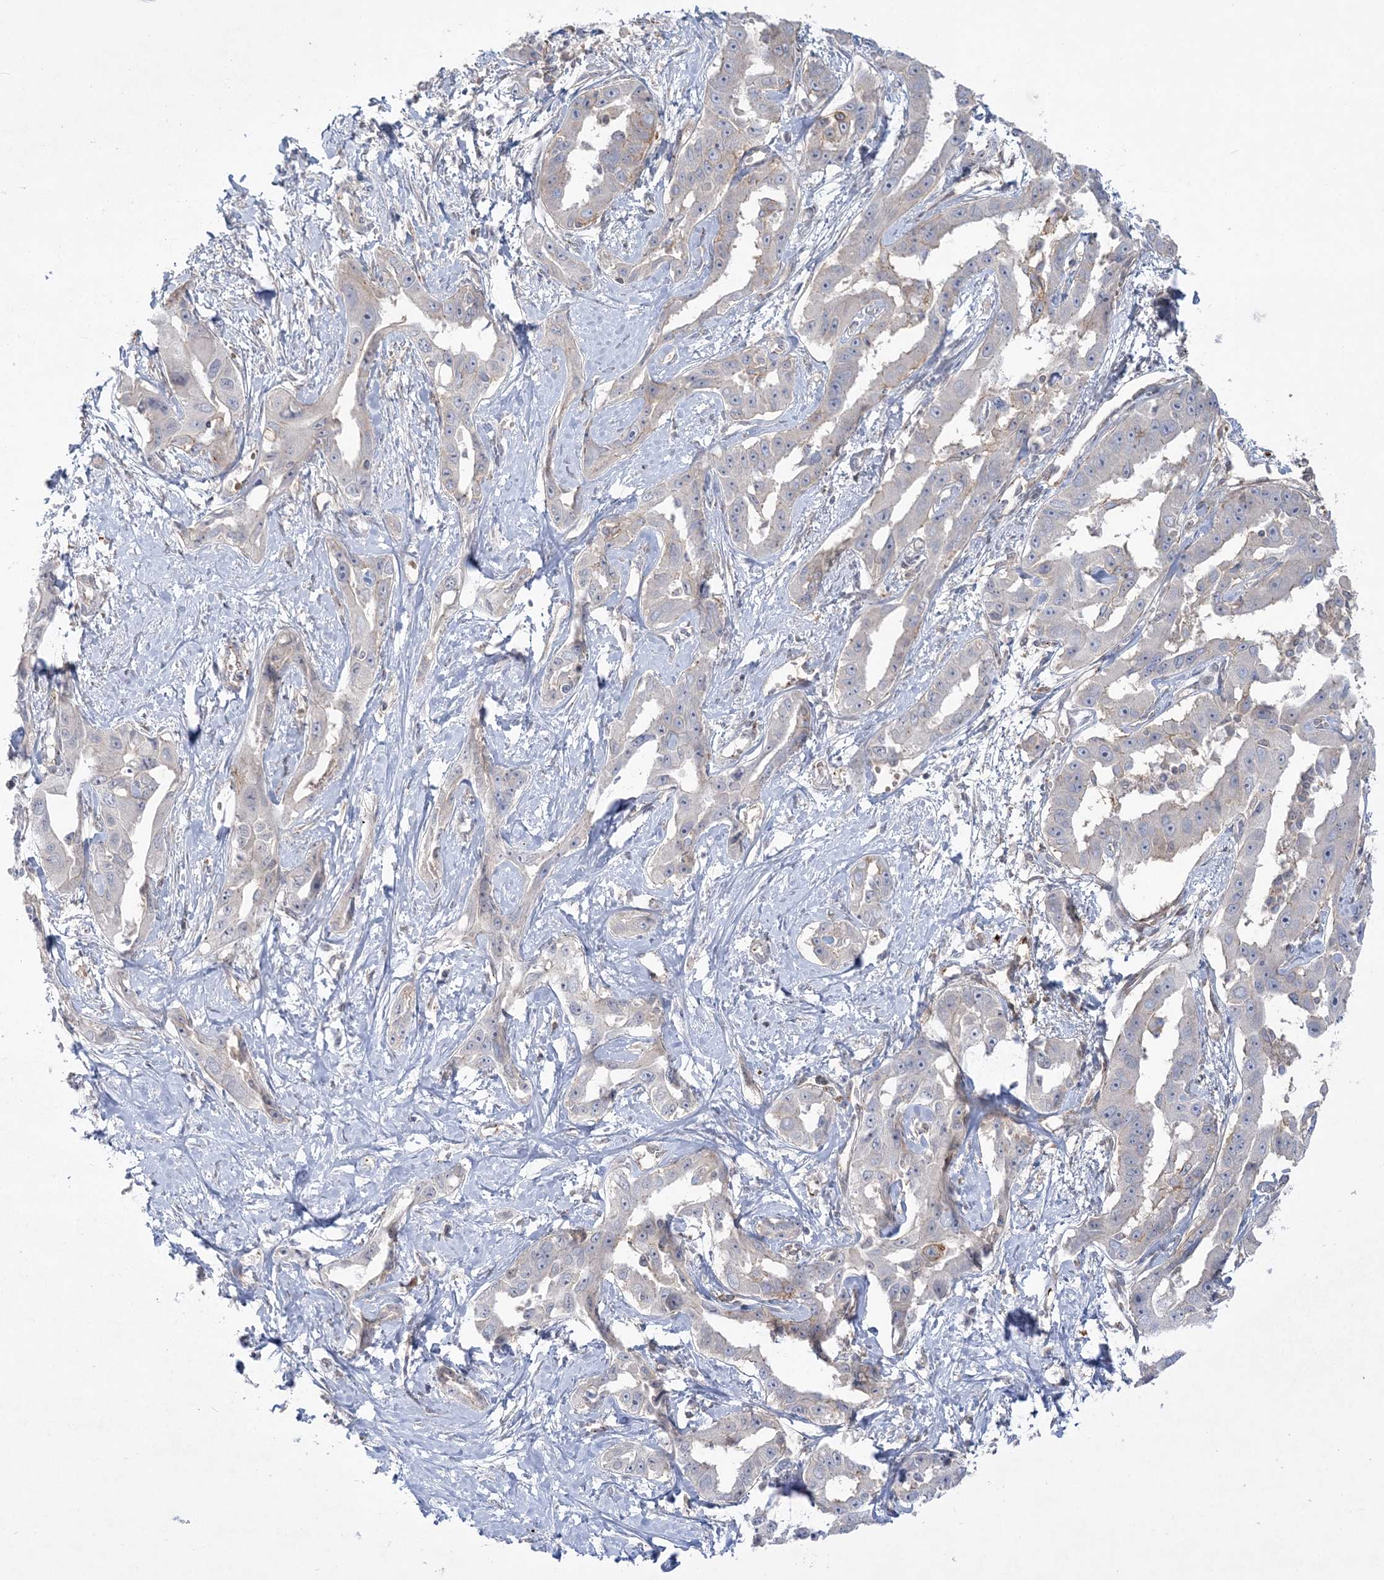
{"staining": {"intensity": "moderate", "quantity": "<25%", "location": "cytoplasmic/membranous"}, "tissue": "liver cancer", "cell_type": "Tumor cells", "image_type": "cancer", "snomed": [{"axis": "morphology", "description": "Cholangiocarcinoma"}, {"axis": "topography", "description": "Liver"}], "caption": "Immunohistochemical staining of liver cholangiocarcinoma reveals low levels of moderate cytoplasmic/membranous protein staining in approximately <25% of tumor cells.", "gene": "ADAMTS12", "patient": {"sex": "male", "age": 59}}